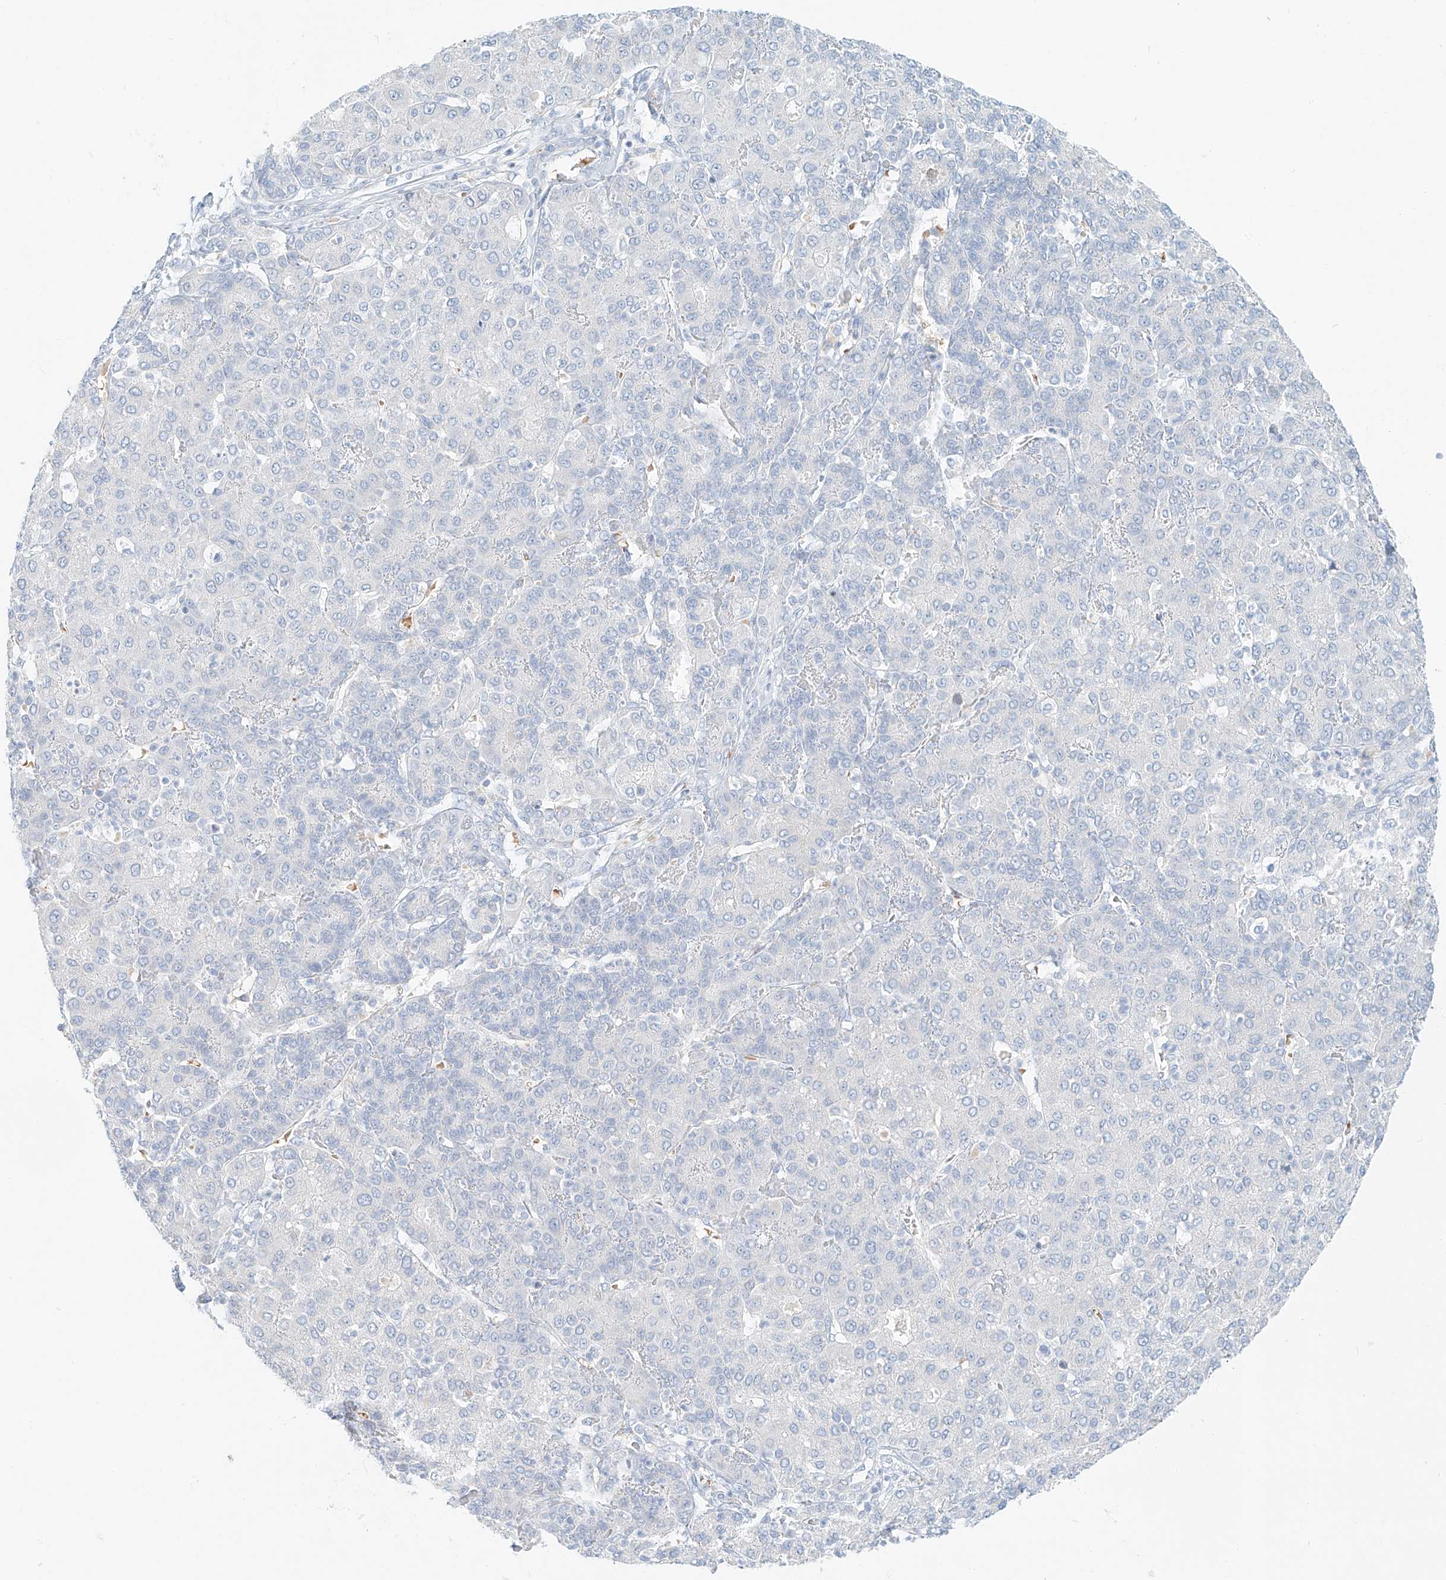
{"staining": {"intensity": "negative", "quantity": "none", "location": "none"}, "tissue": "liver cancer", "cell_type": "Tumor cells", "image_type": "cancer", "snomed": [{"axis": "morphology", "description": "Carcinoma, Hepatocellular, NOS"}, {"axis": "topography", "description": "Liver"}], "caption": "Immunohistochemical staining of hepatocellular carcinoma (liver) exhibits no significant positivity in tumor cells.", "gene": "PGC", "patient": {"sex": "male", "age": 65}}